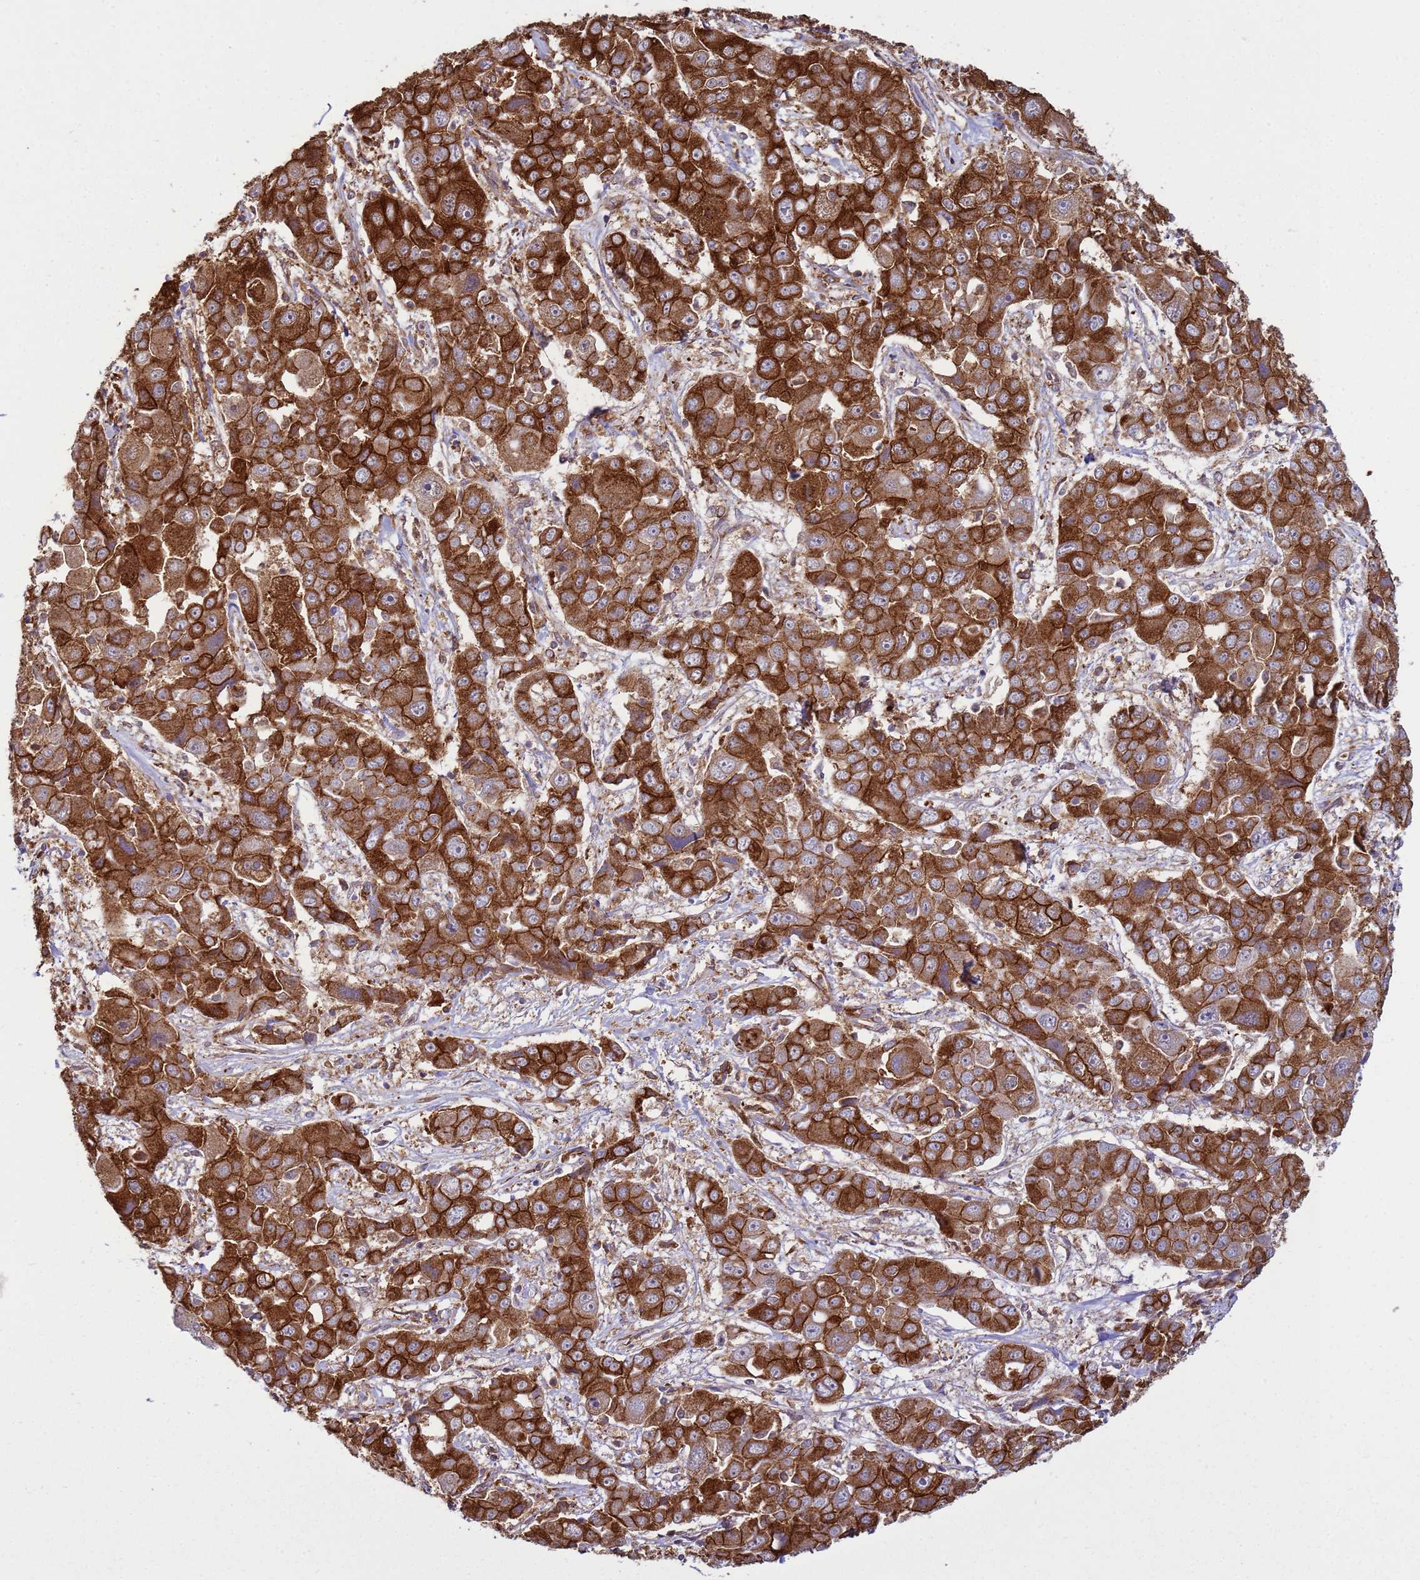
{"staining": {"intensity": "strong", "quantity": ">75%", "location": "cytoplasmic/membranous"}, "tissue": "liver cancer", "cell_type": "Tumor cells", "image_type": "cancer", "snomed": [{"axis": "morphology", "description": "Cholangiocarcinoma"}, {"axis": "topography", "description": "Liver"}], "caption": "Protein analysis of cholangiocarcinoma (liver) tissue shows strong cytoplasmic/membranous positivity in about >75% of tumor cells. The staining is performed using DAB brown chromogen to label protein expression. The nuclei are counter-stained blue using hematoxylin.", "gene": "GABRE", "patient": {"sex": "male", "age": 67}}